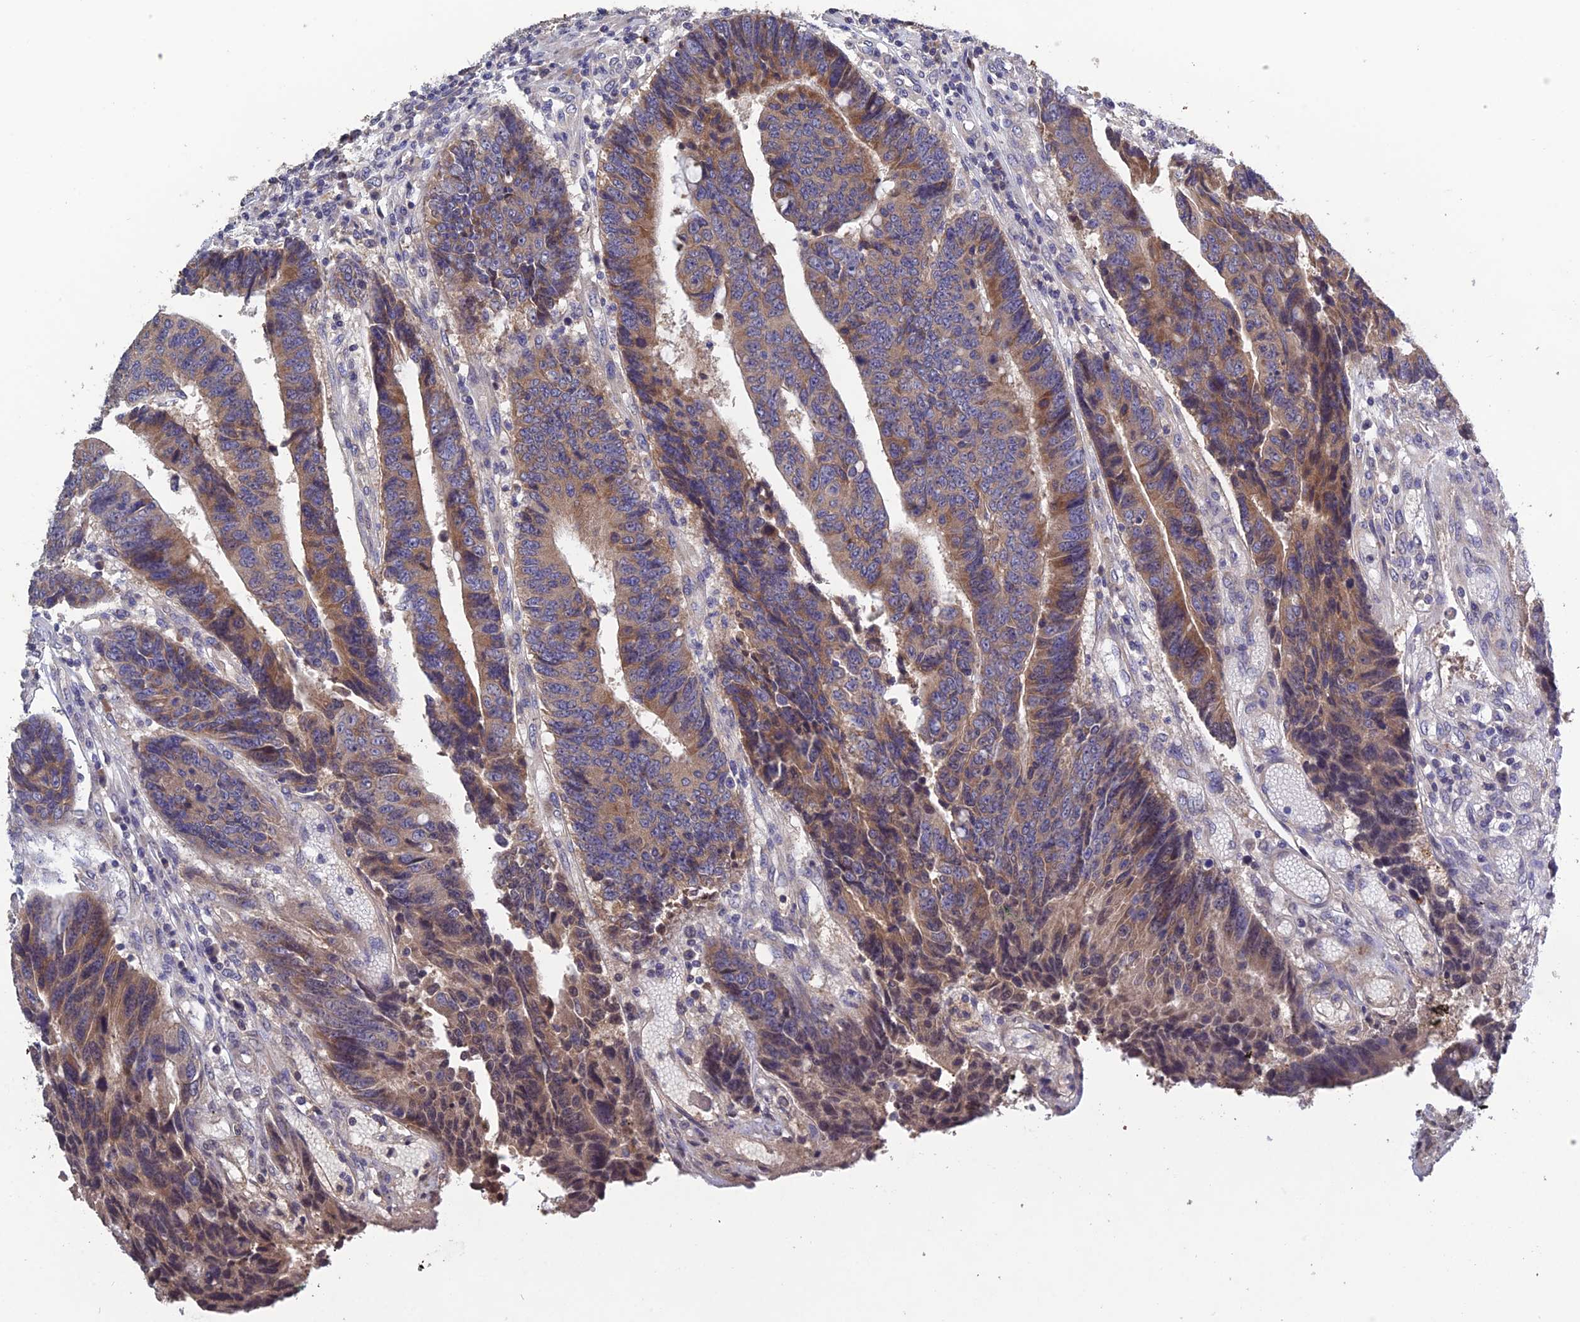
{"staining": {"intensity": "moderate", "quantity": ">75%", "location": "cytoplasmic/membranous"}, "tissue": "colorectal cancer", "cell_type": "Tumor cells", "image_type": "cancer", "snomed": [{"axis": "morphology", "description": "Adenocarcinoma, NOS"}, {"axis": "topography", "description": "Rectum"}], "caption": "Immunohistochemistry staining of colorectal cancer, which demonstrates medium levels of moderate cytoplasmic/membranous positivity in about >75% of tumor cells indicating moderate cytoplasmic/membranous protein staining. The staining was performed using DAB (3,3'-diaminobenzidine) (brown) for protein detection and nuclei were counterstained in hematoxylin (blue).", "gene": "SLC39A13", "patient": {"sex": "male", "age": 84}}